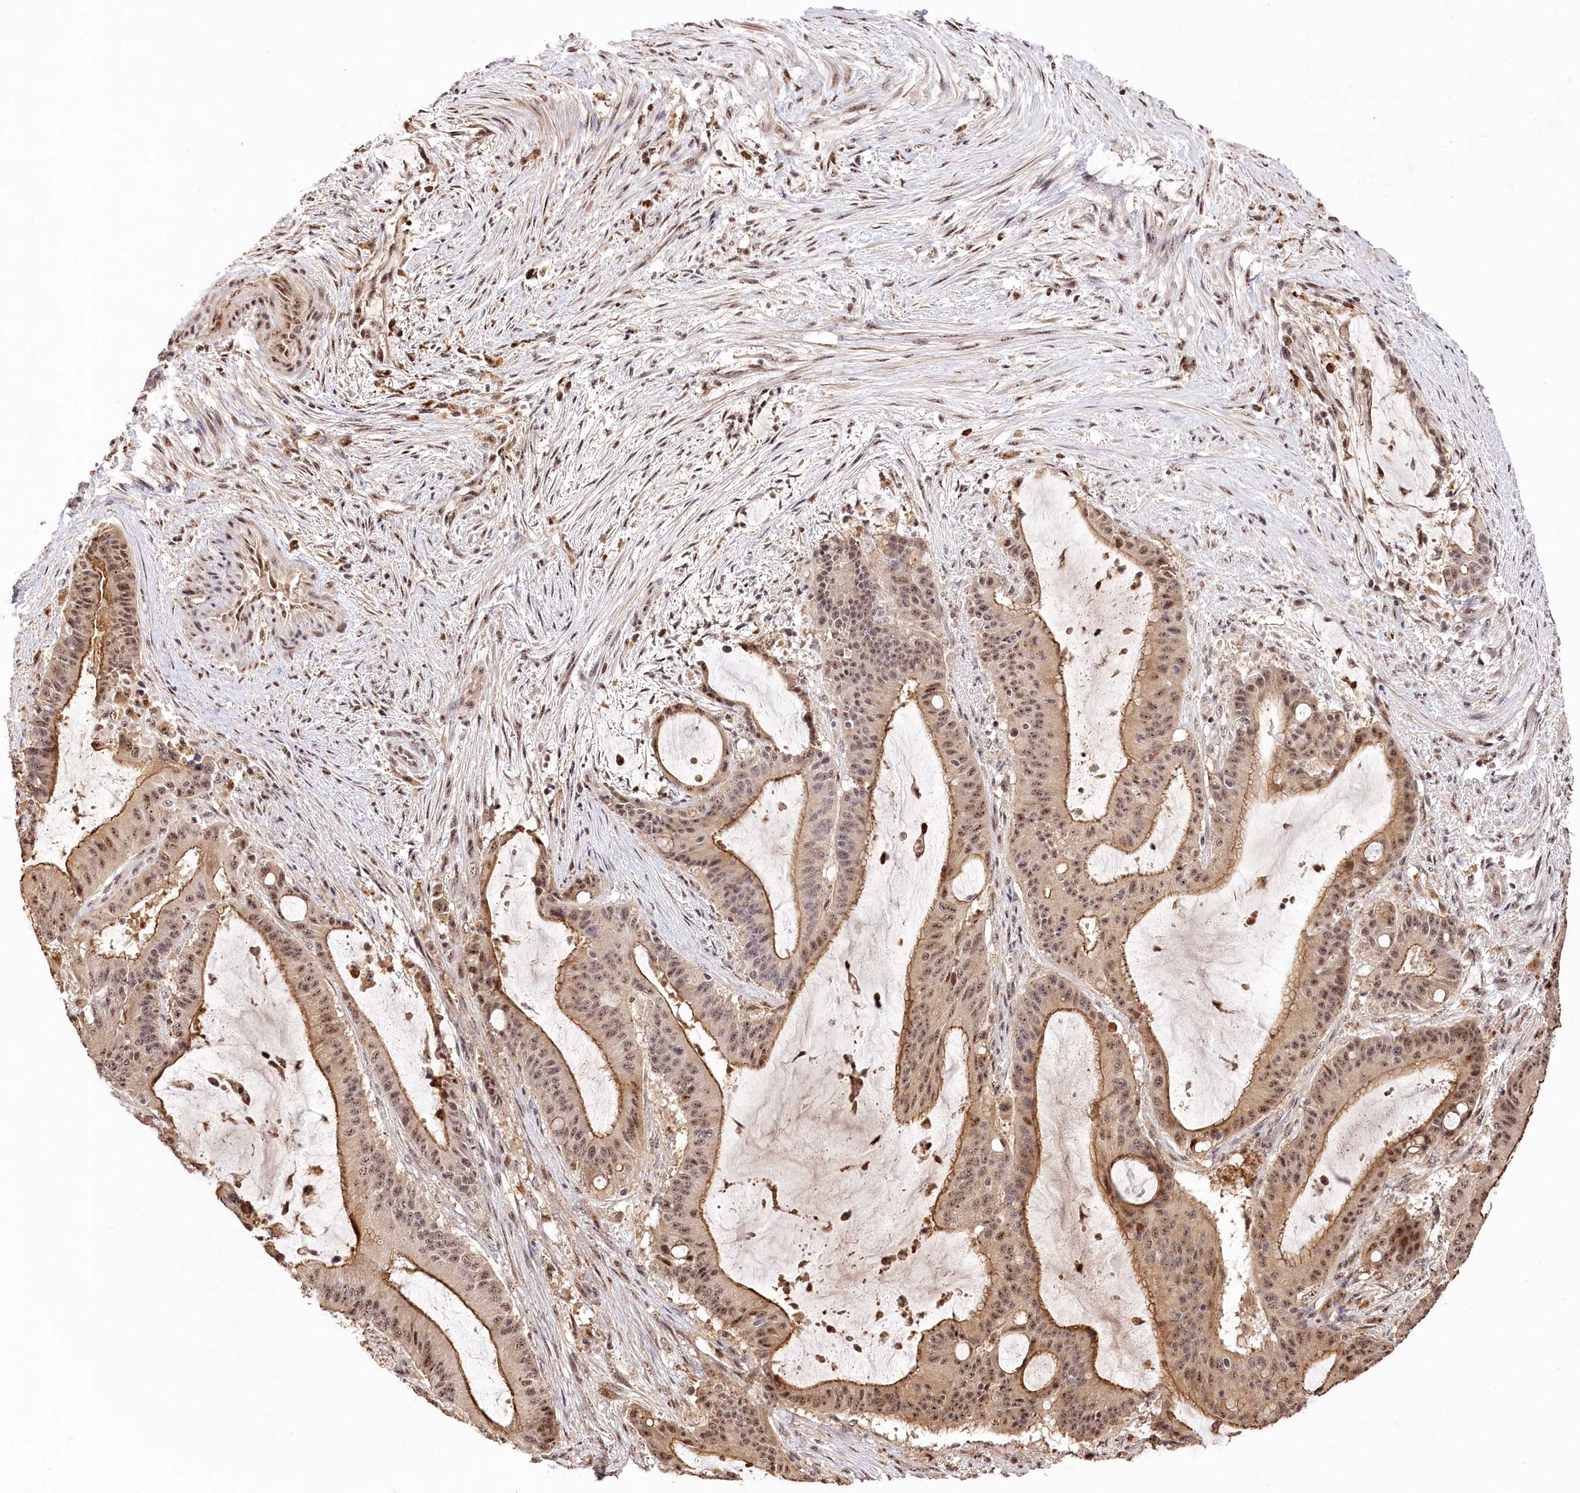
{"staining": {"intensity": "weak", "quantity": ">75%", "location": "cytoplasmic/membranous,nuclear"}, "tissue": "liver cancer", "cell_type": "Tumor cells", "image_type": "cancer", "snomed": [{"axis": "morphology", "description": "Normal tissue, NOS"}, {"axis": "morphology", "description": "Cholangiocarcinoma"}, {"axis": "topography", "description": "Liver"}, {"axis": "topography", "description": "Peripheral nerve tissue"}], "caption": "Liver cholangiocarcinoma stained for a protein (brown) demonstrates weak cytoplasmic/membranous and nuclear positive expression in approximately >75% of tumor cells.", "gene": "PYROXD1", "patient": {"sex": "female", "age": 73}}